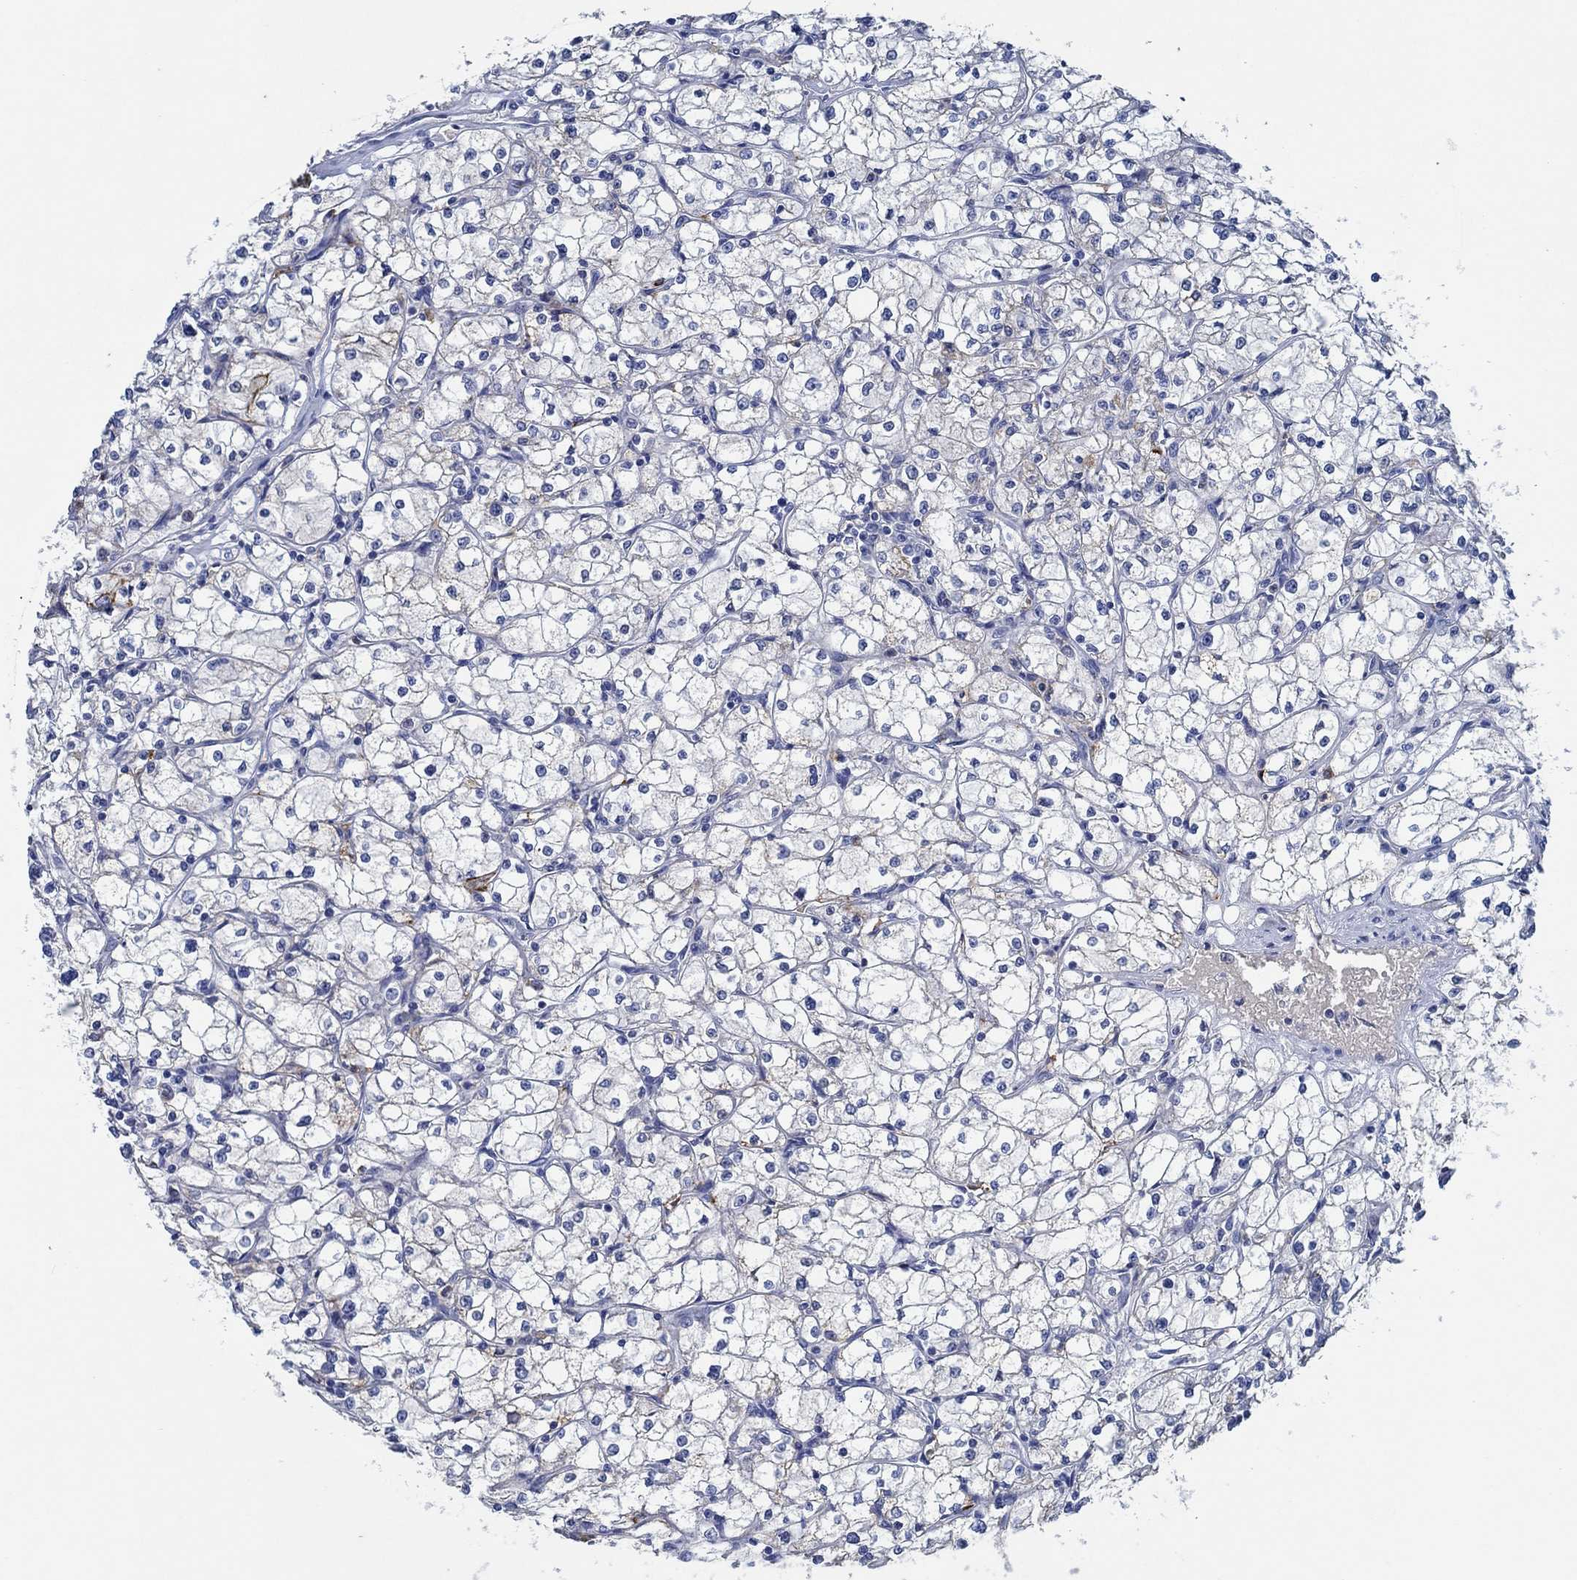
{"staining": {"intensity": "negative", "quantity": "none", "location": "none"}, "tissue": "renal cancer", "cell_type": "Tumor cells", "image_type": "cancer", "snomed": [{"axis": "morphology", "description": "Adenocarcinoma, NOS"}, {"axis": "topography", "description": "Kidney"}], "caption": "There is no significant positivity in tumor cells of renal cancer (adenocarcinoma). The staining is performed using DAB (3,3'-diaminobenzidine) brown chromogen with nuclei counter-stained in using hematoxylin.", "gene": "CPM", "patient": {"sex": "male", "age": 67}}